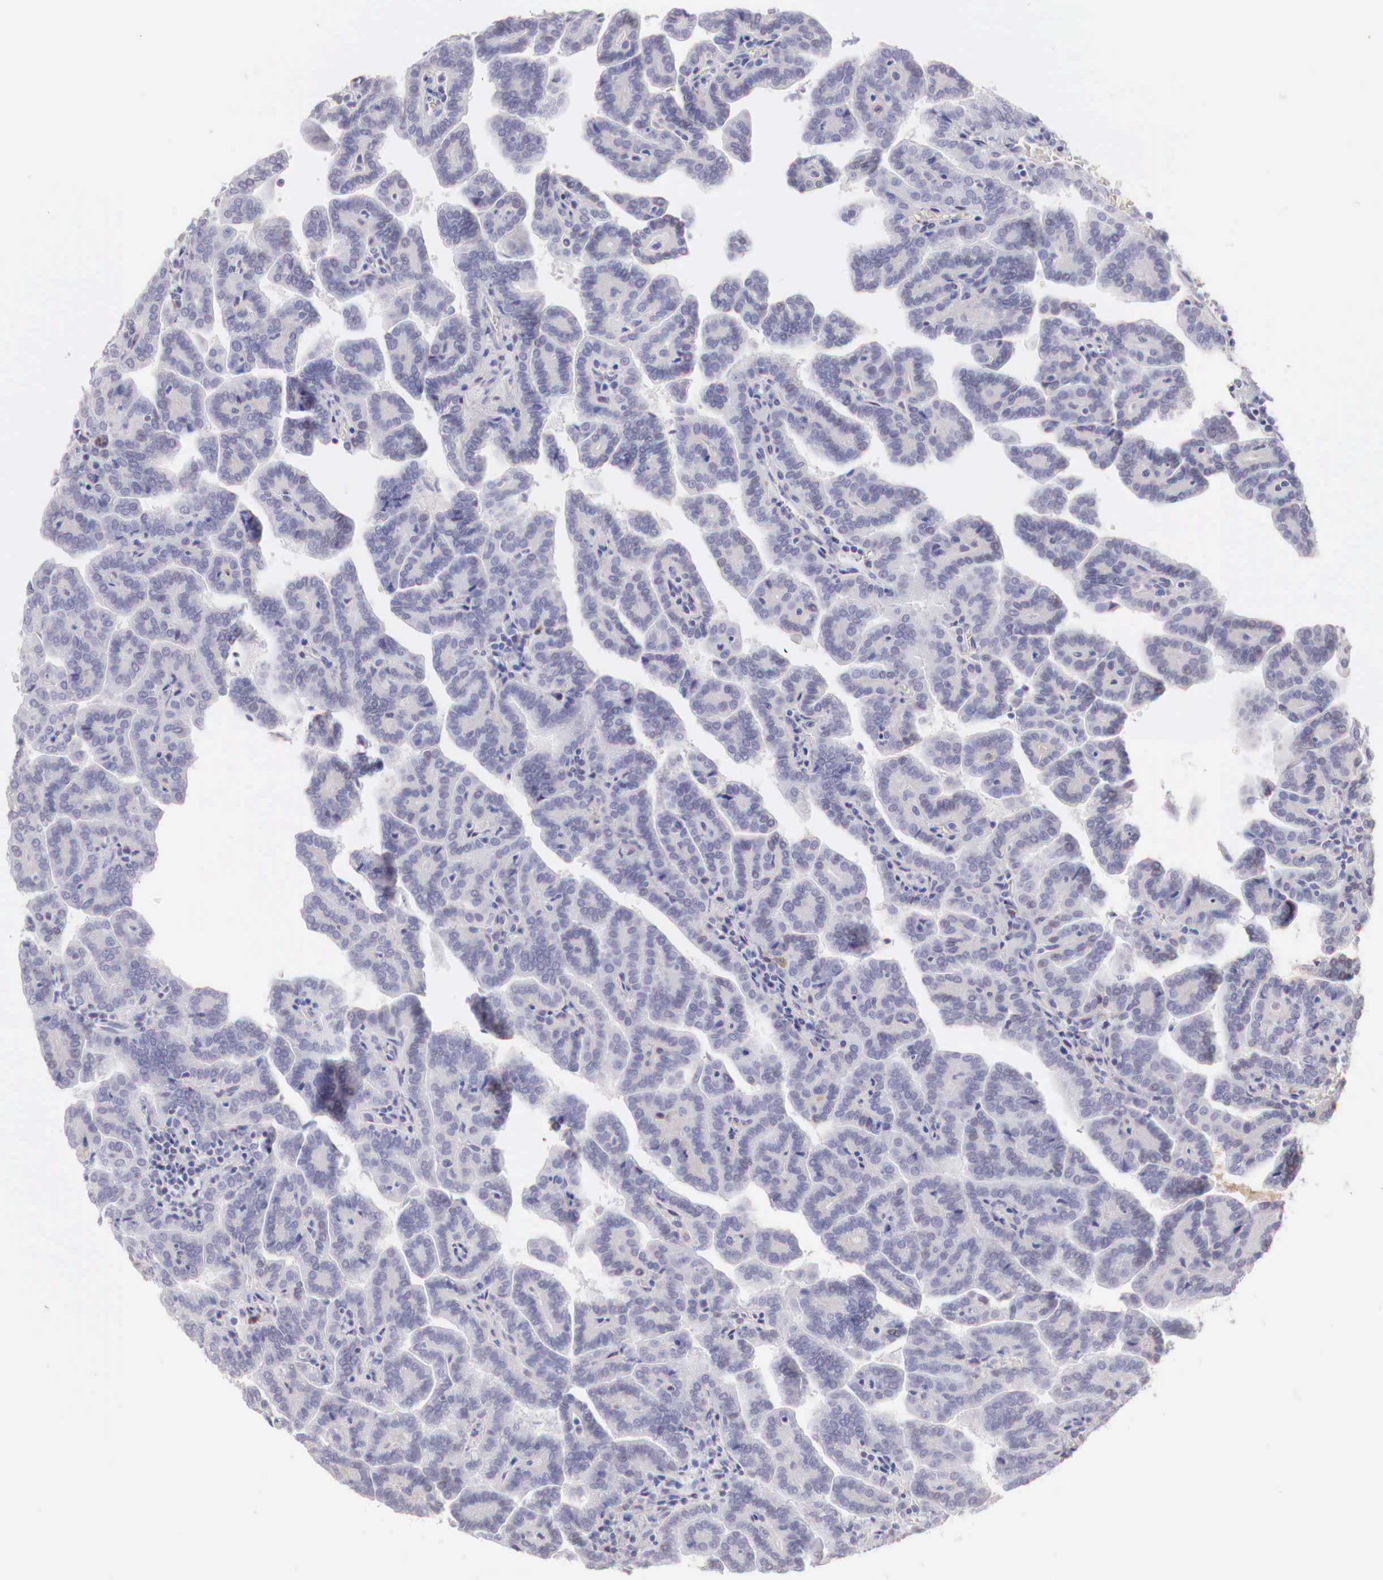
{"staining": {"intensity": "negative", "quantity": "none", "location": "none"}, "tissue": "renal cancer", "cell_type": "Tumor cells", "image_type": "cancer", "snomed": [{"axis": "morphology", "description": "Adenocarcinoma, NOS"}, {"axis": "topography", "description": "Kidney"}], "caption": "Histopathology image shows no protein expression in tumor cells of renal adenocarcinoma tissue.", "gene": "XPNPEP2", "patient": {"sex": "male", "age": 61}}